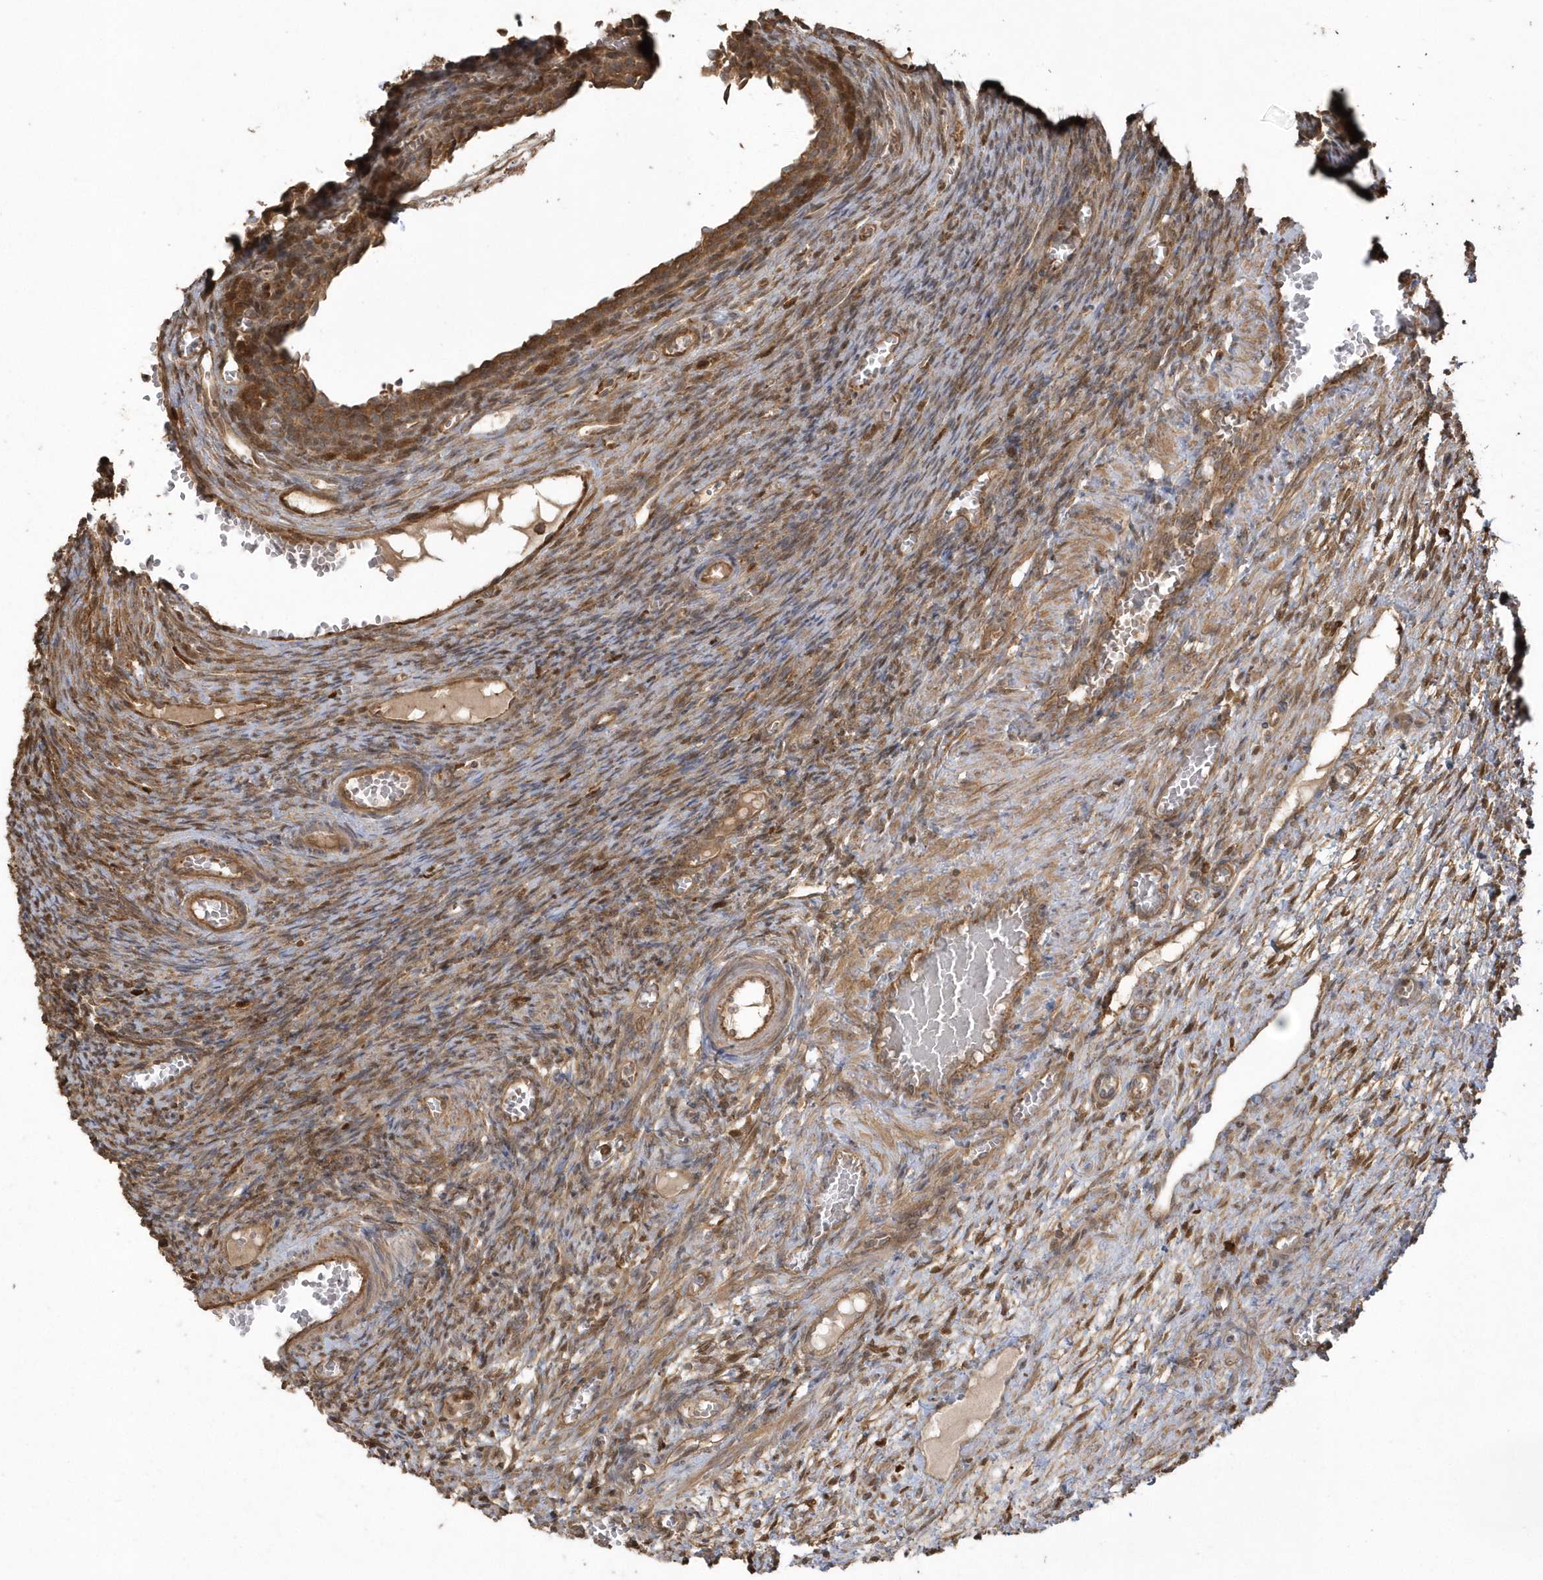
{"staining": {"intensity": "moderate", "quantity": ">75%", "location": "cytoplasmic/membranous,nuclear"}, "tissue": "ovary", "cell_type": "Ovarian stroma cells", "image_type": "normal", "snomed": [{"axis": "morphology", "description": "Normal tissue, NOS"}, {"axis": "topography", "description": "Ovary"}], "caption": "A brown stain highlights moderate cytoplasmic/membranous,nuclear staining of a protein in ovarian stroma cells of benign human ovary.", "gene": "HNMT", "patient": {"sex": "female", "age": 27}}